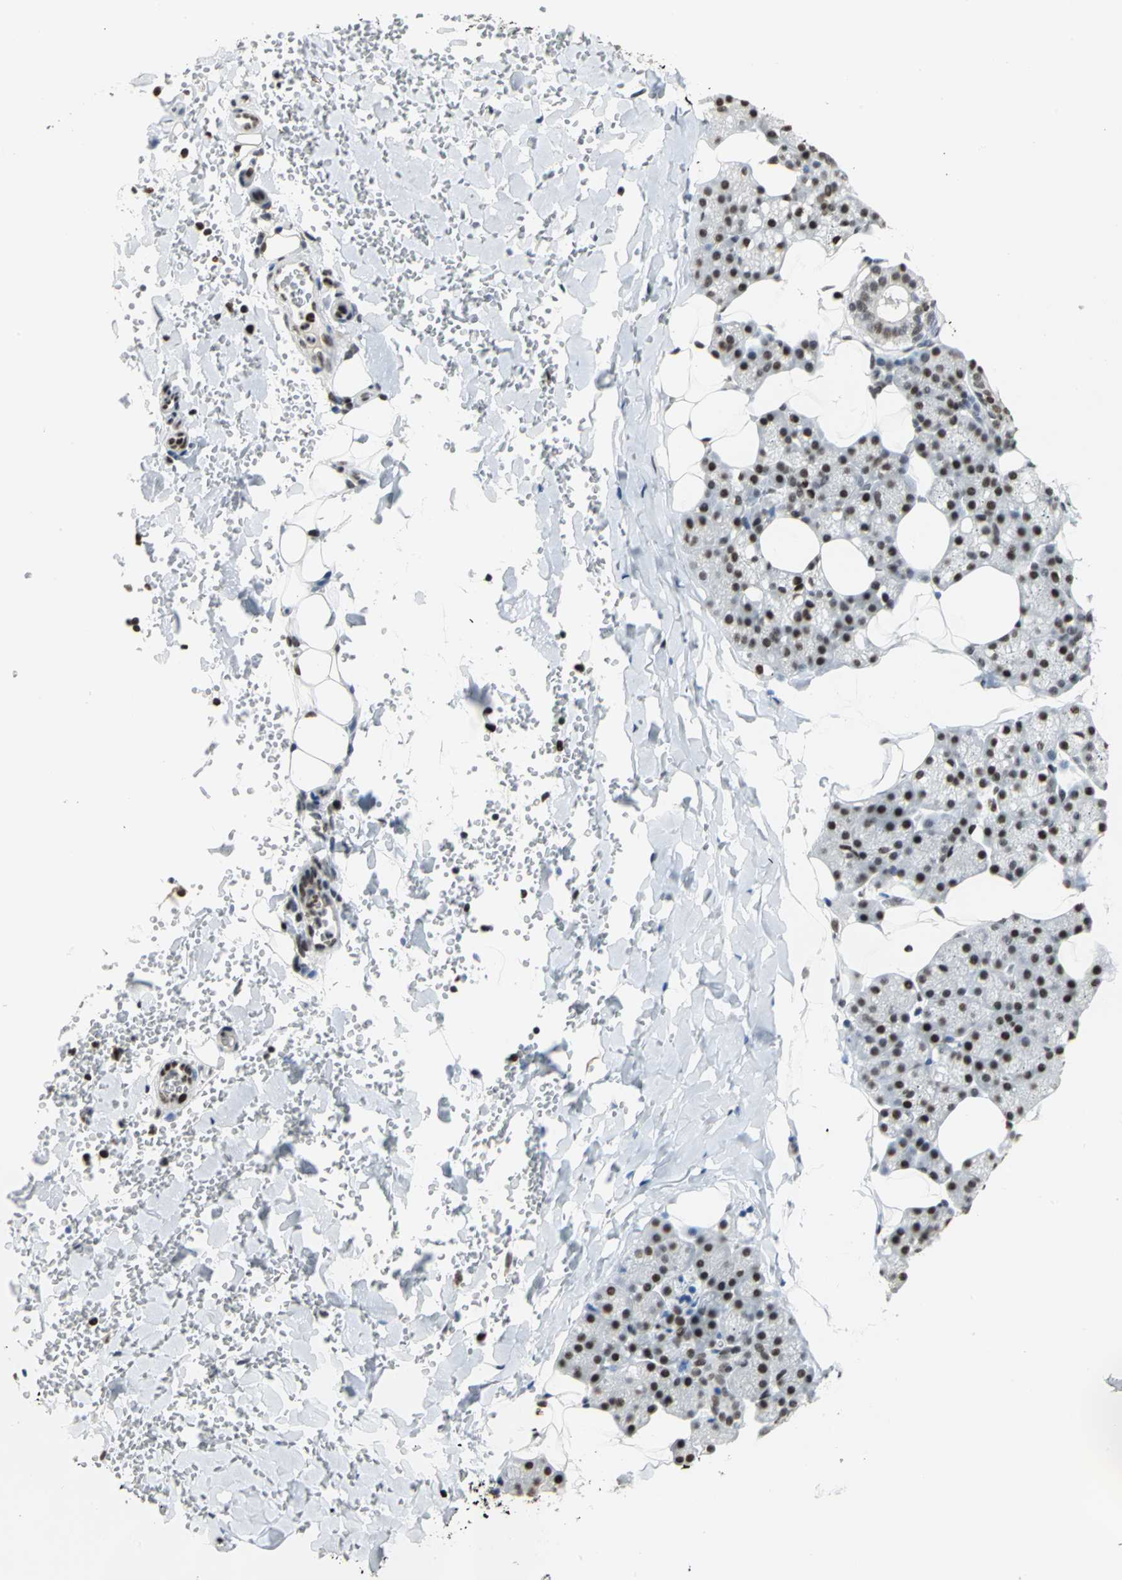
{"staining": {"intensity": "strong", "quantity": ">75%", "location": "nuclear"}, "tissue": "salivary gland", "cell_type": "Glandular cells", "image_type": "normal", "snomed": [{"axis": "morphology", "description": "Normal tissue, NOS"}, {"axis": "topography", "description": "Lymph node"}, {"axis": "topography", "description": "Salivary gland"}], "caption": "The photomicrograph shows staining of benign salivary gland, revealing strong nuclear protein positivity (brown color) within glandular cells. The staining was performed using DAB (3,3'-diaminobenzidine) to visualize the protein expression in brown, while the nuclei were stained in blue with hematoxylin (Magnification: 20x).", "gene": "HNRNPD", "patient": {"sex": "male", "age": 8}}